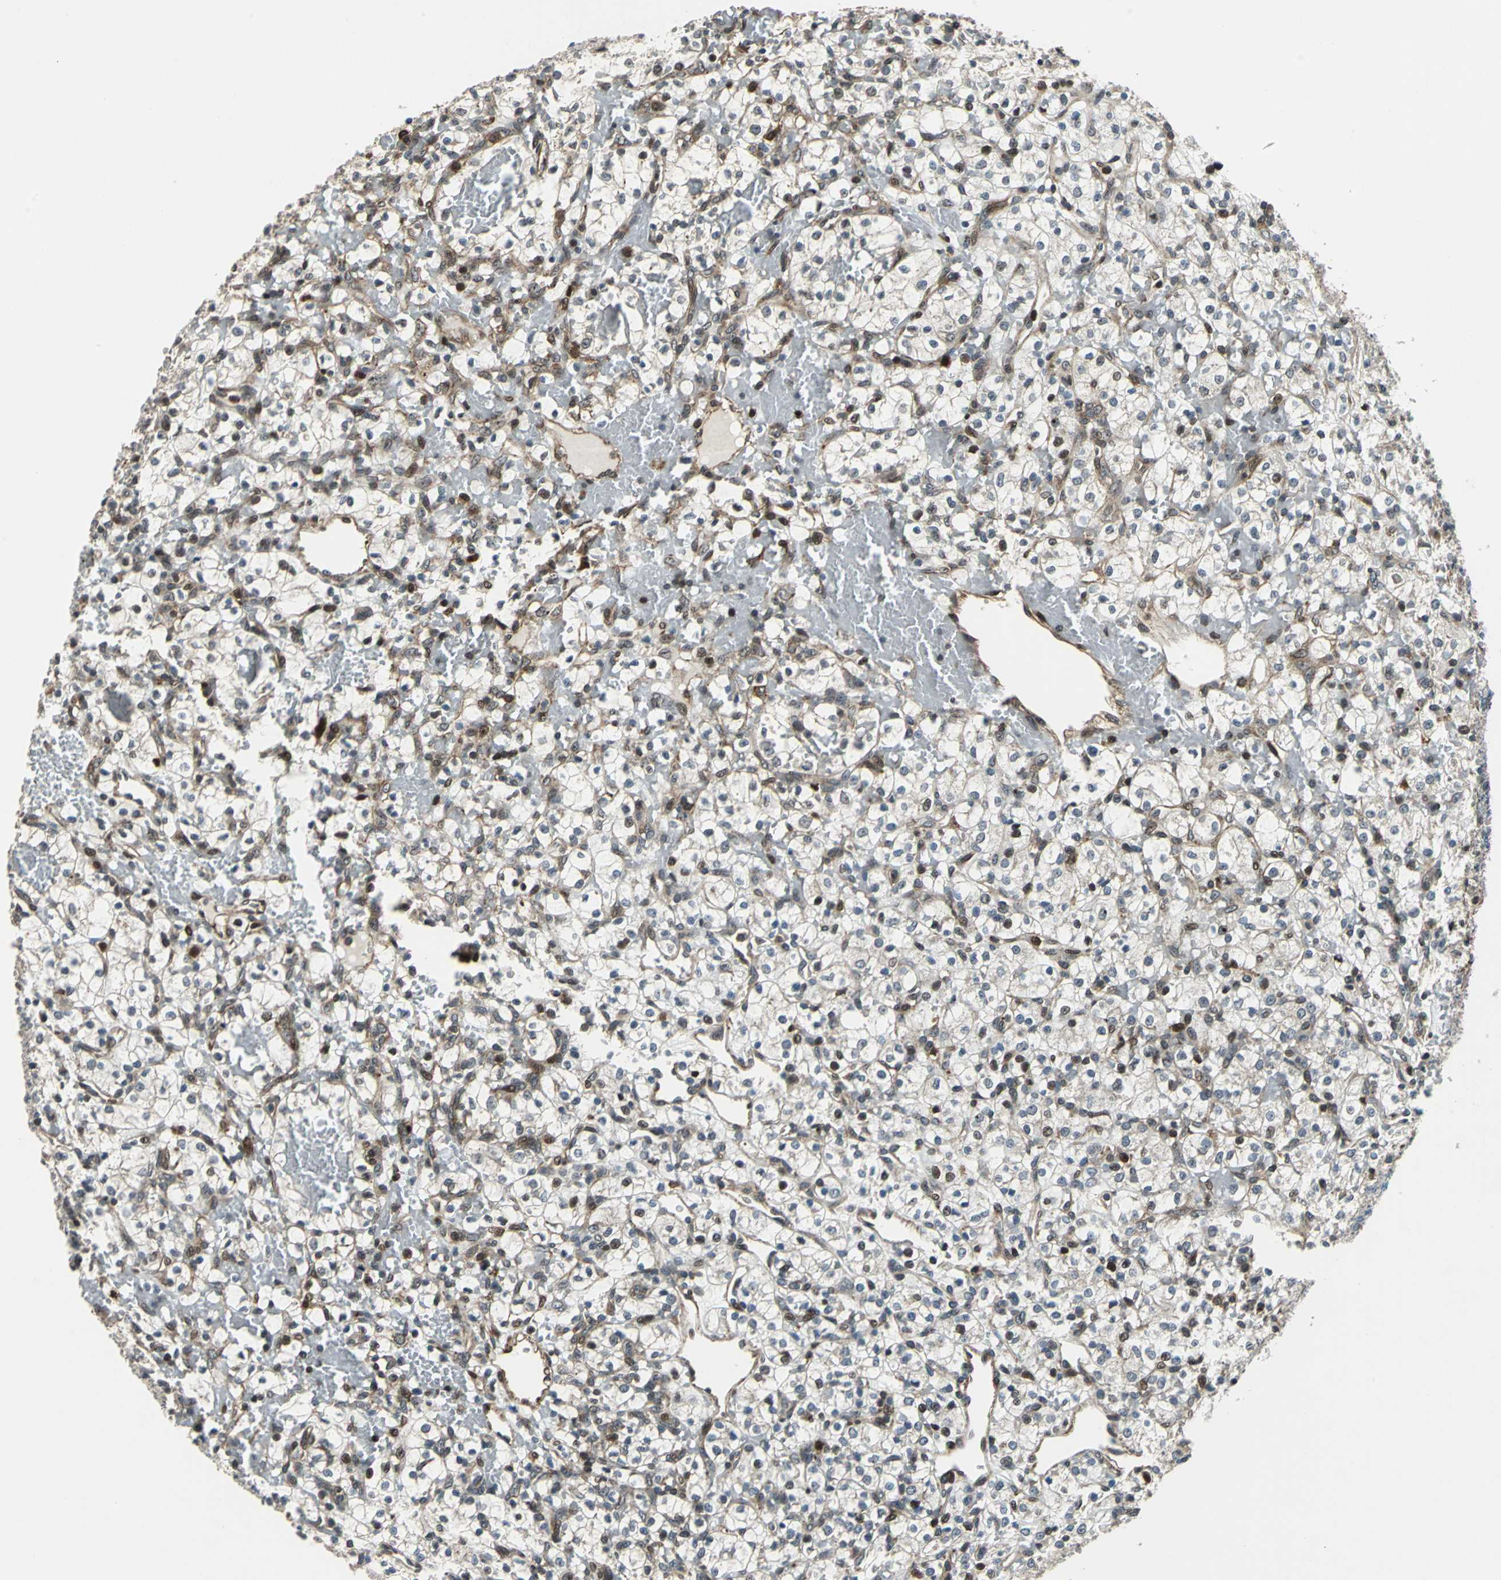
{"staining": {"intensity": "strong", "quantity": "25%-75%", "location": "nuclear"}, "tissue": "renal cancer", "cell_type": "Tumor cells", "image_type": "cancer", "snomed": [{"axis": "morphology", "description": "Adenocarcinoma, NOS"}, {"axis": "topography", "description": "Kidney"}], "caption": "DAB (3,3'-diaminobenzidine) immunohistochemical staining of human renal cancer shows strong nuclear protein expression in approximately 25%-75% of tumor cells.", "gene": "AATF", "patient": {"sex": "female", "age": 60}}